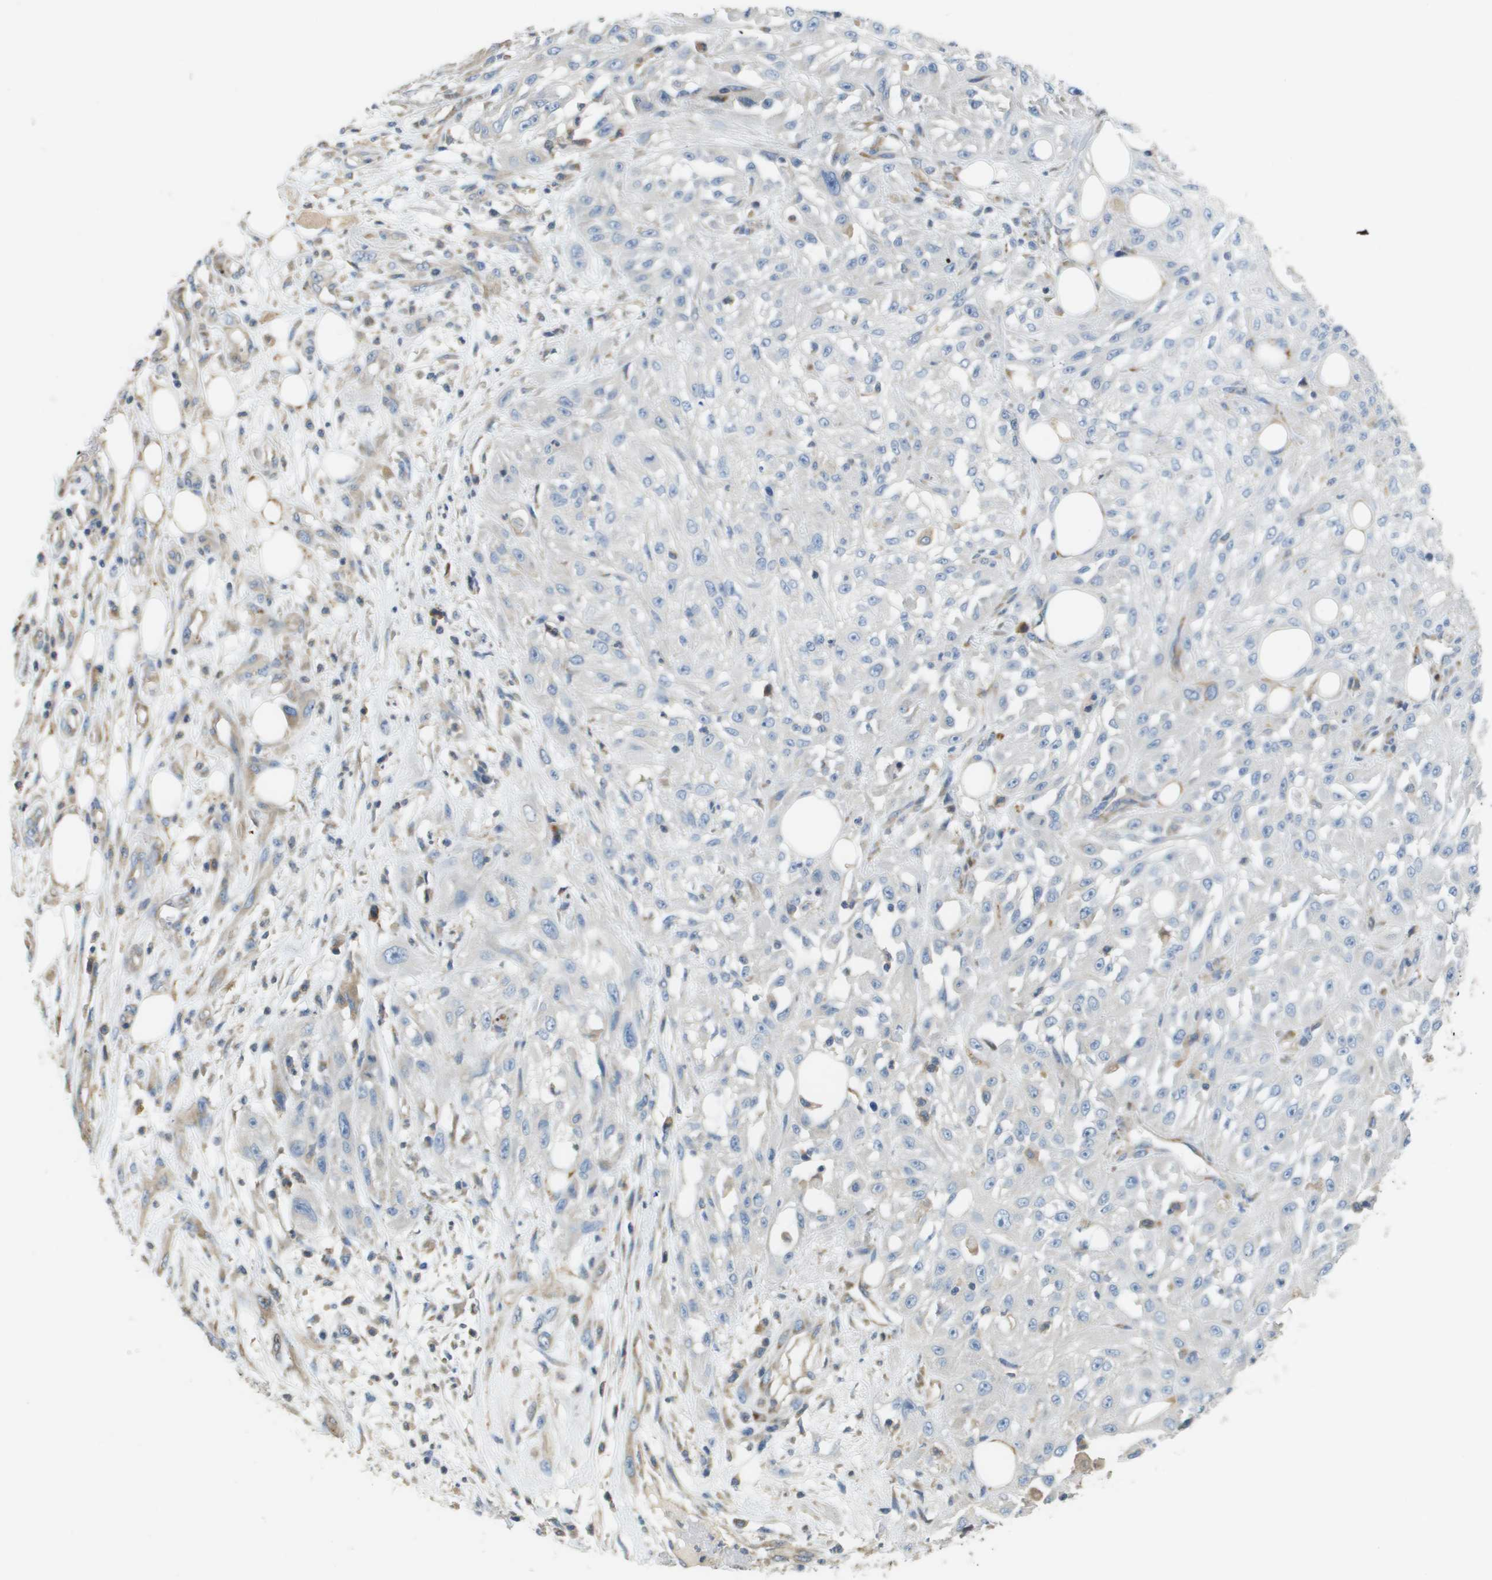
{"staining": {"intensity": "negative", "quantity": "none", "location": "none"}, "tissue": "skin cancer", "cell_type": "Tumor cells", "image_type": "cancer", "snomed": [{"axis": "morphology", "description": "Squamous cell carcinoma, NOS"}, {"axis": "morphology", "description": "Squamous cell carcinoma, metastatic, NOS"}, {"axis": "topography", "description": "Skin"}, {"axis": "topography", "description": "Lymph node"}], "caption": "Immunohistochemical staining of skin squamous cell carcinoma exhibits no significant positivity in tumor cells.", "gene": "CASP10", "patient": {"sex": "male", "age": 75}}